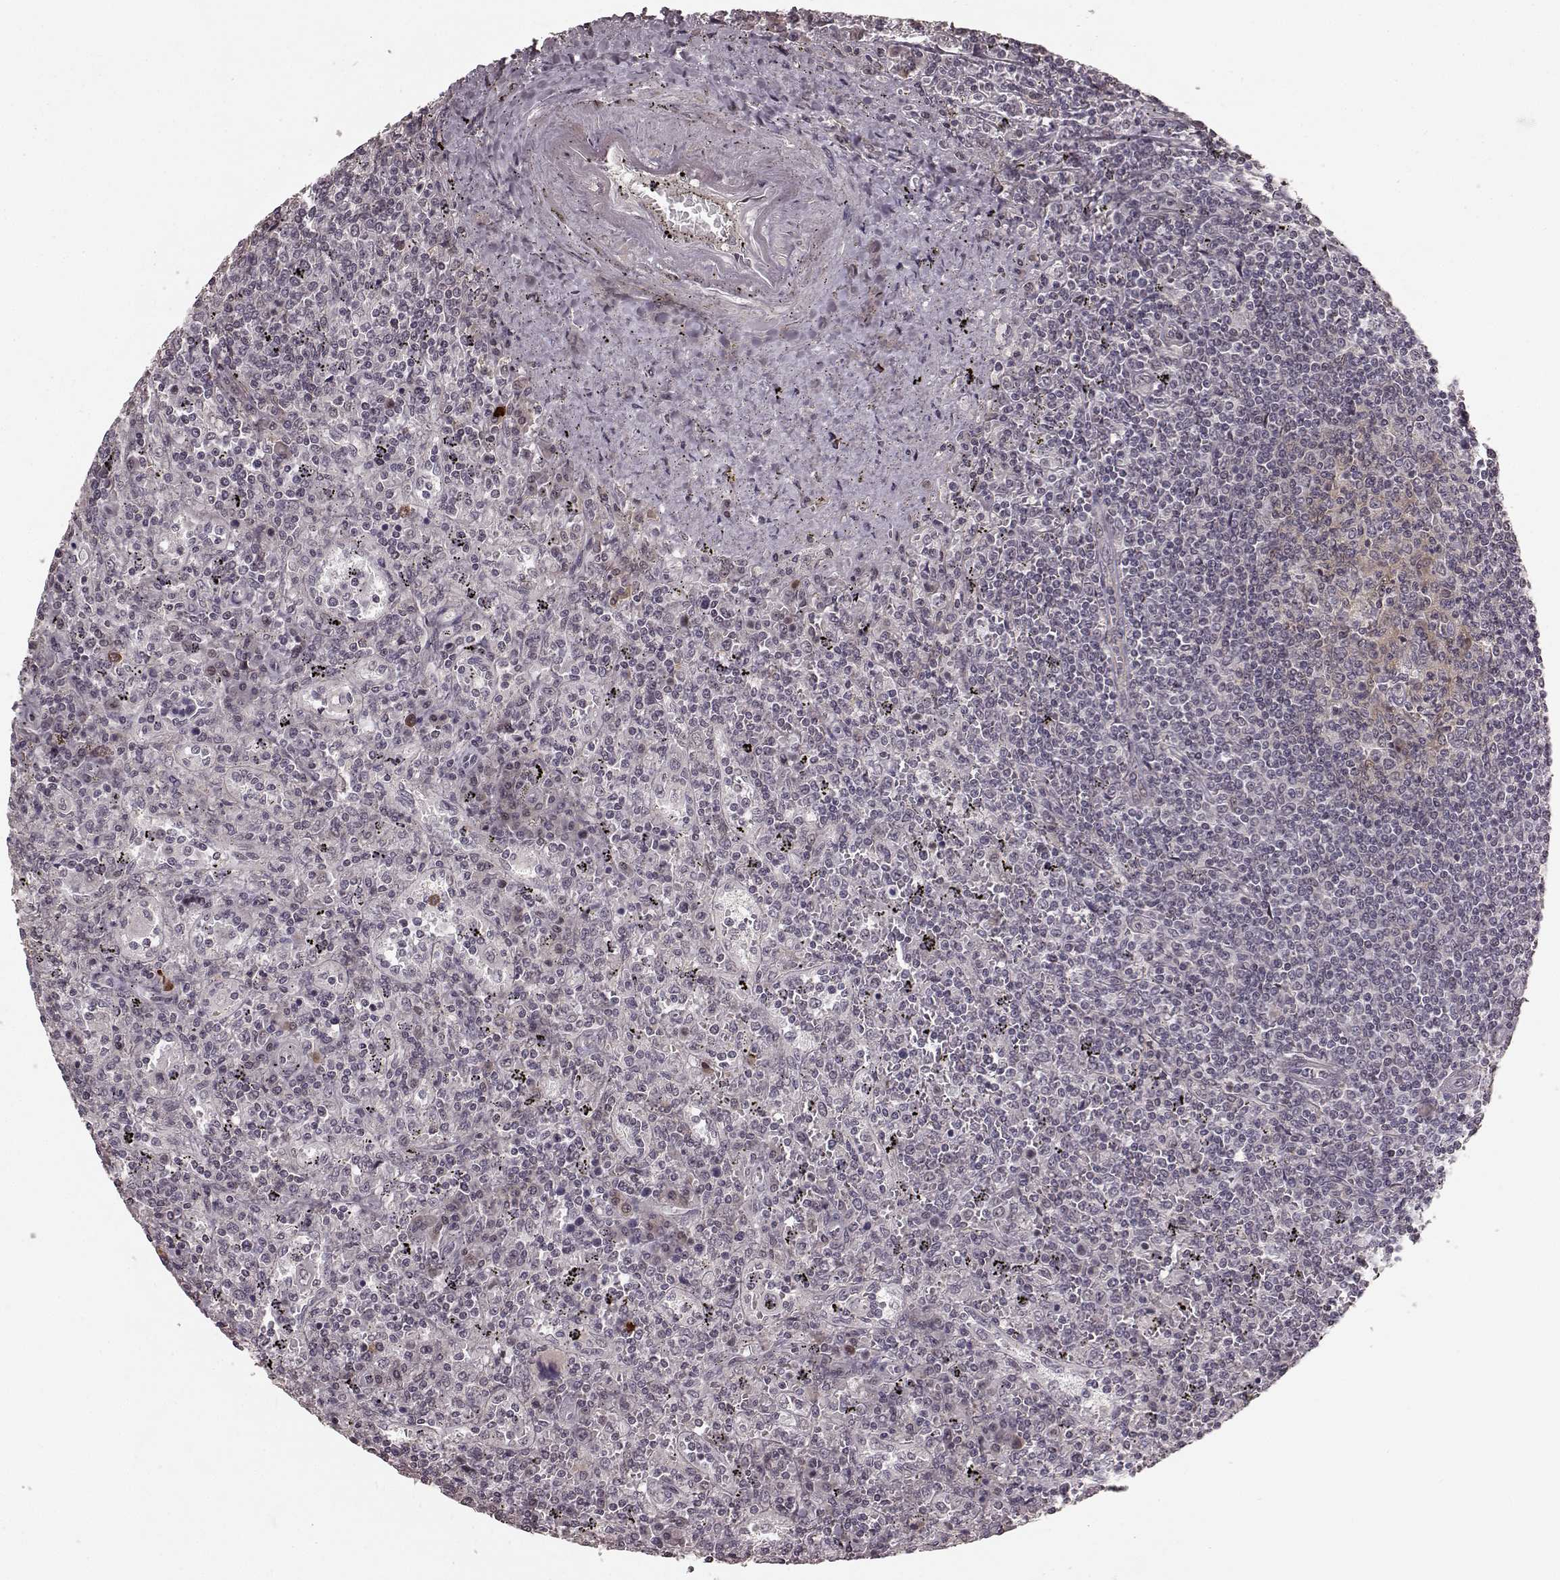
{"staining": {"intensity": "negative", "quantity": "none", "location": "none"}, "tissue": "lymphoma", "cell_type": "Tumor cells", "image_type": "cancer", "snomed": [{"axis": "morphology", "description": "Malignant lymphoma, non-Hodgkin's type, Low grade"}, {"axis": "topography", "description": "Spleen"}], "caption": "This histopathology image is of malignant lymphoma, non-Hodgkin's type (low-grade) stained with immunohistochemistry (IHC) to label a protein in brown with the nuclei are counter-stained blue. There is no positivity in tumor cells.", "gene": "PLCB4", "patient": {"sex": "male", "age": 62}}